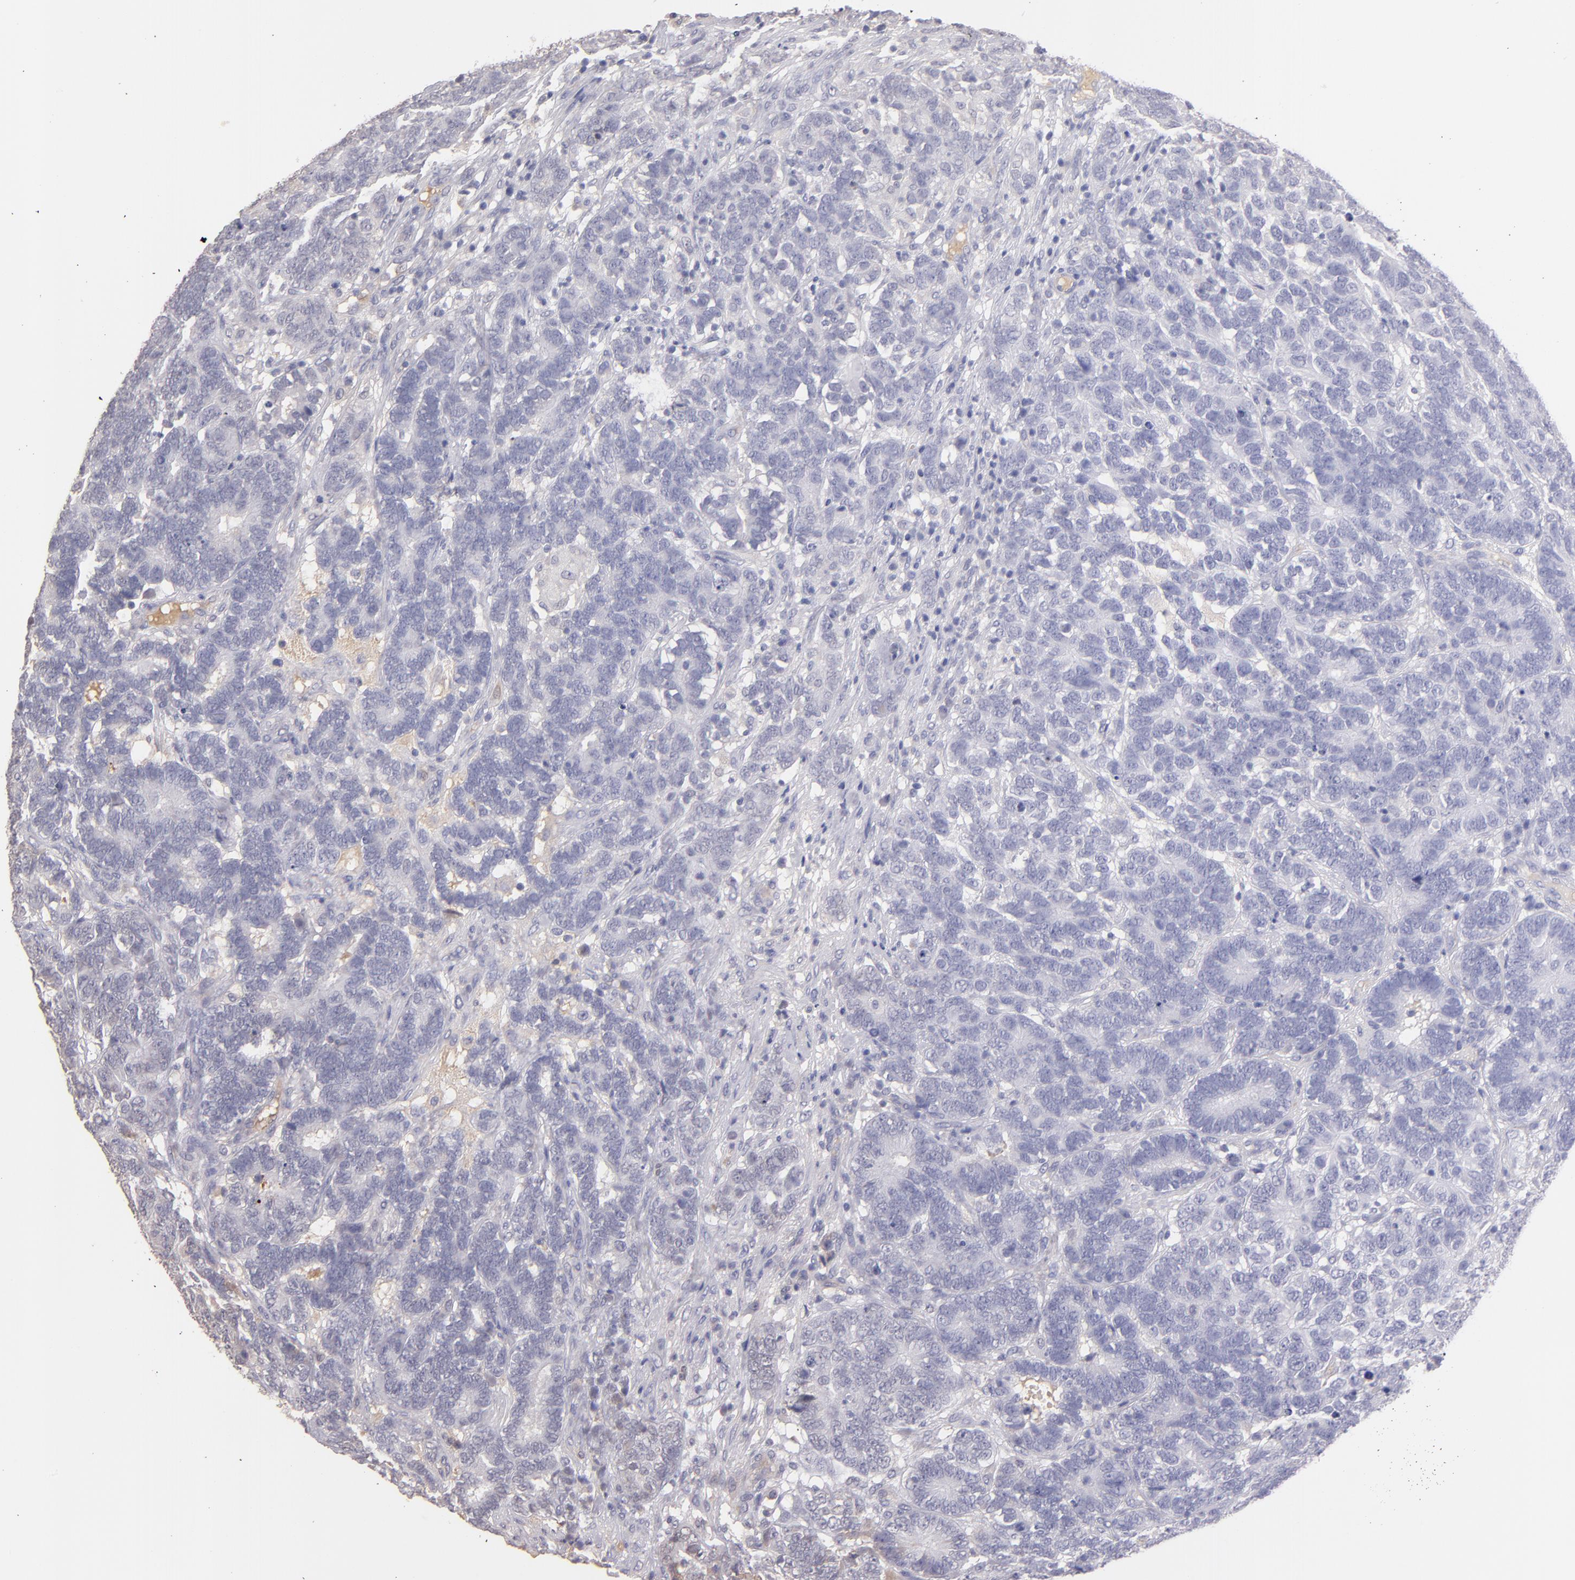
{"staining": {"intensity": "negative", "quantity": "none", "location": "none"}, "tissue": "testis cancer", "cell_type": "Tumor cells", "image_type": "cancer", "snomed": [{"axis": "morphology", "description": "Carcinoma, Embryonal, NOS"}, {"axis": "topography", "description": "Testis"}], "caption": "Testis cancer (embryonal carcinoma) stained for a protein using immunohistochemistry (IHC) demonstrates no positivity tumor cells.", "gene": "SERPINC1", "patient": {"sex": "male", "age": 26}}